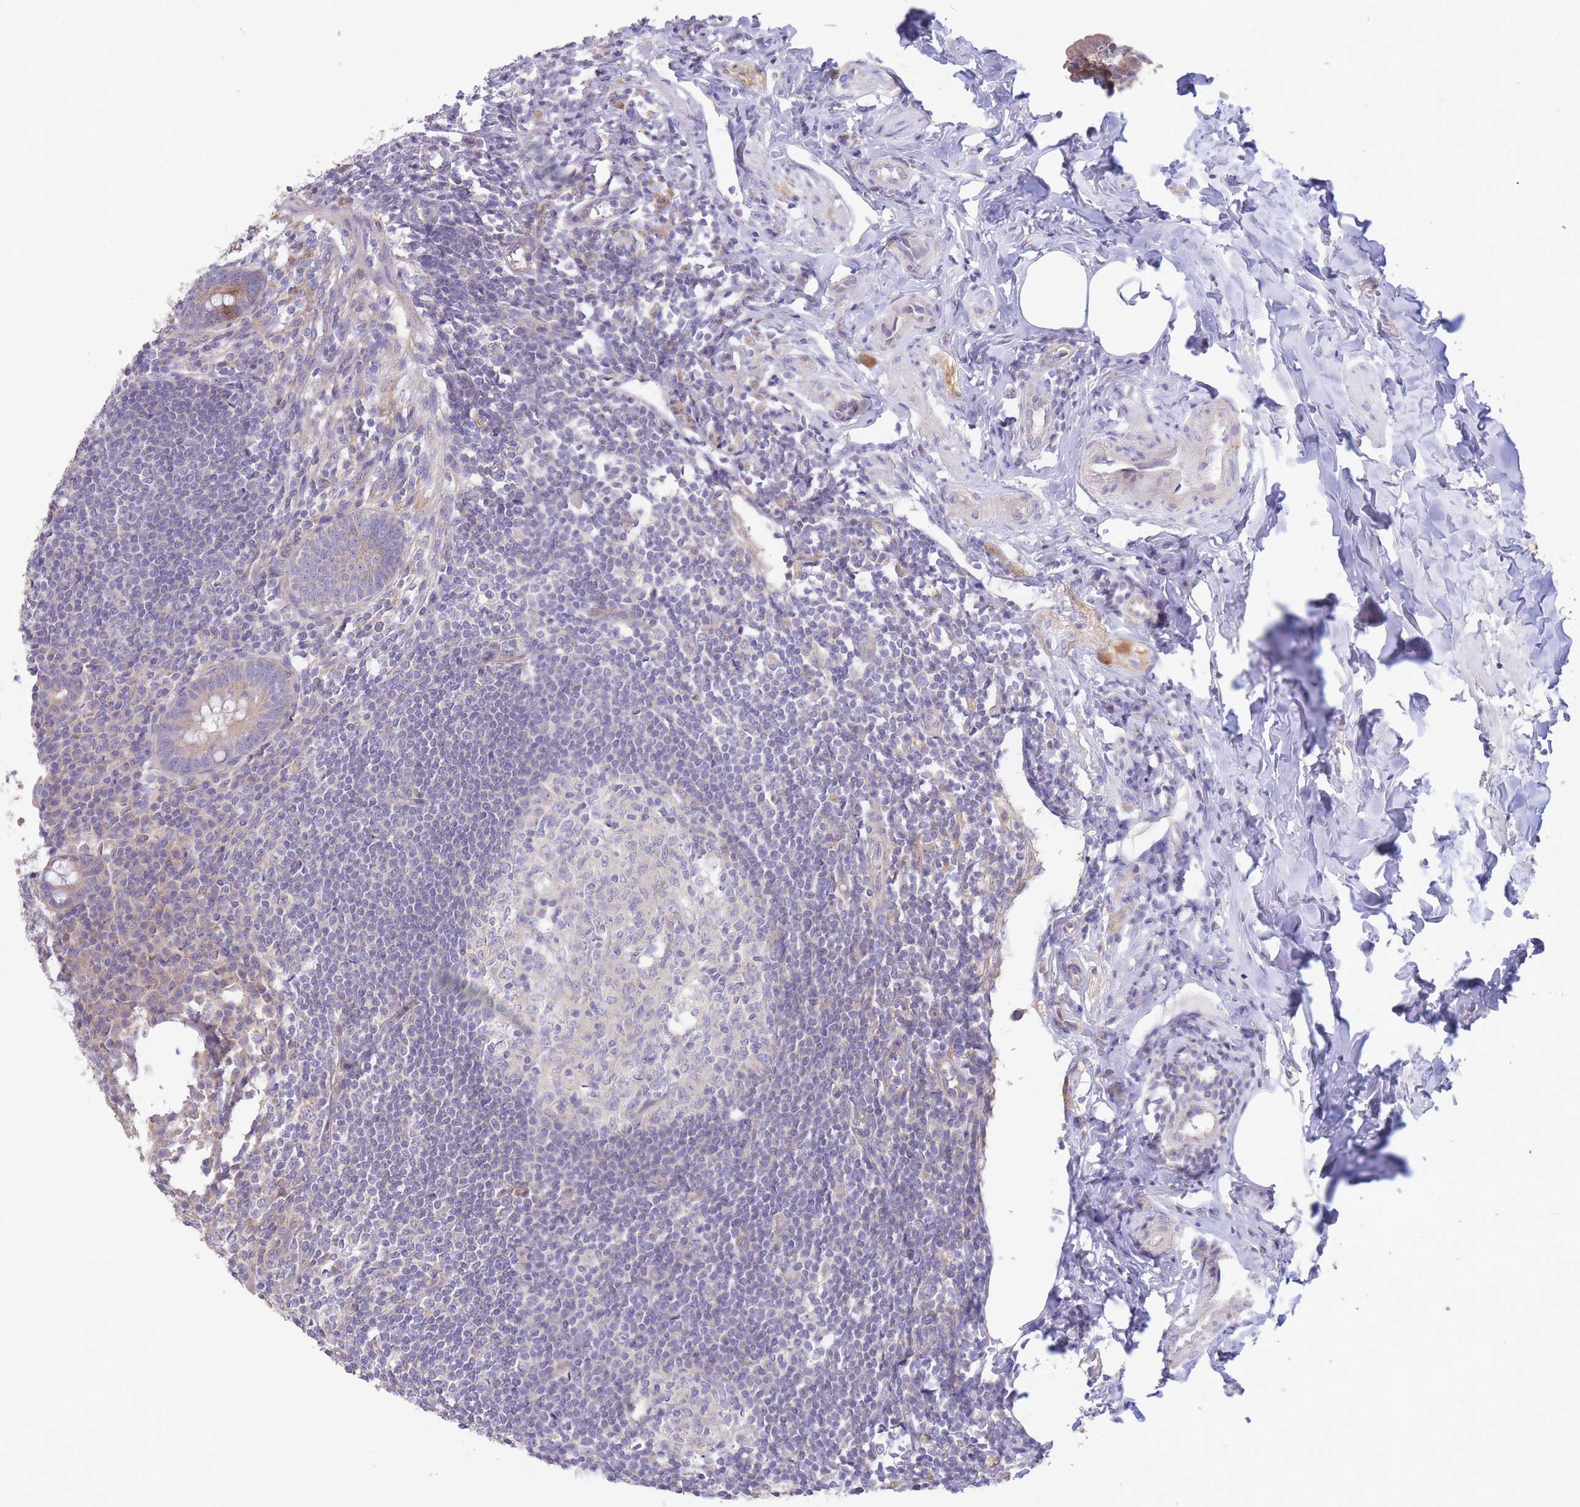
{"staining": {"intensity": "moderate", "quantity": "25%-75%", "location": "cytoplasmic/membranous"}, "tissue": "appendix", "cell_type": "Glandular cells", "image_type": "normal", "snomed": [{"axis": "morphology", "description": "Normal tissue, NOS"}, {"axis": "topography", "description": "Appendix"}], "caption": "Immunohistochemical staining of unremarkable human appendix displays 25%-75% levels of moderate cytoplasmic/membranous protein staining in about 25%-75% of glandular cells.", "gene": "ALS2CL", "patient": {"sex": "female", "age": 33}}